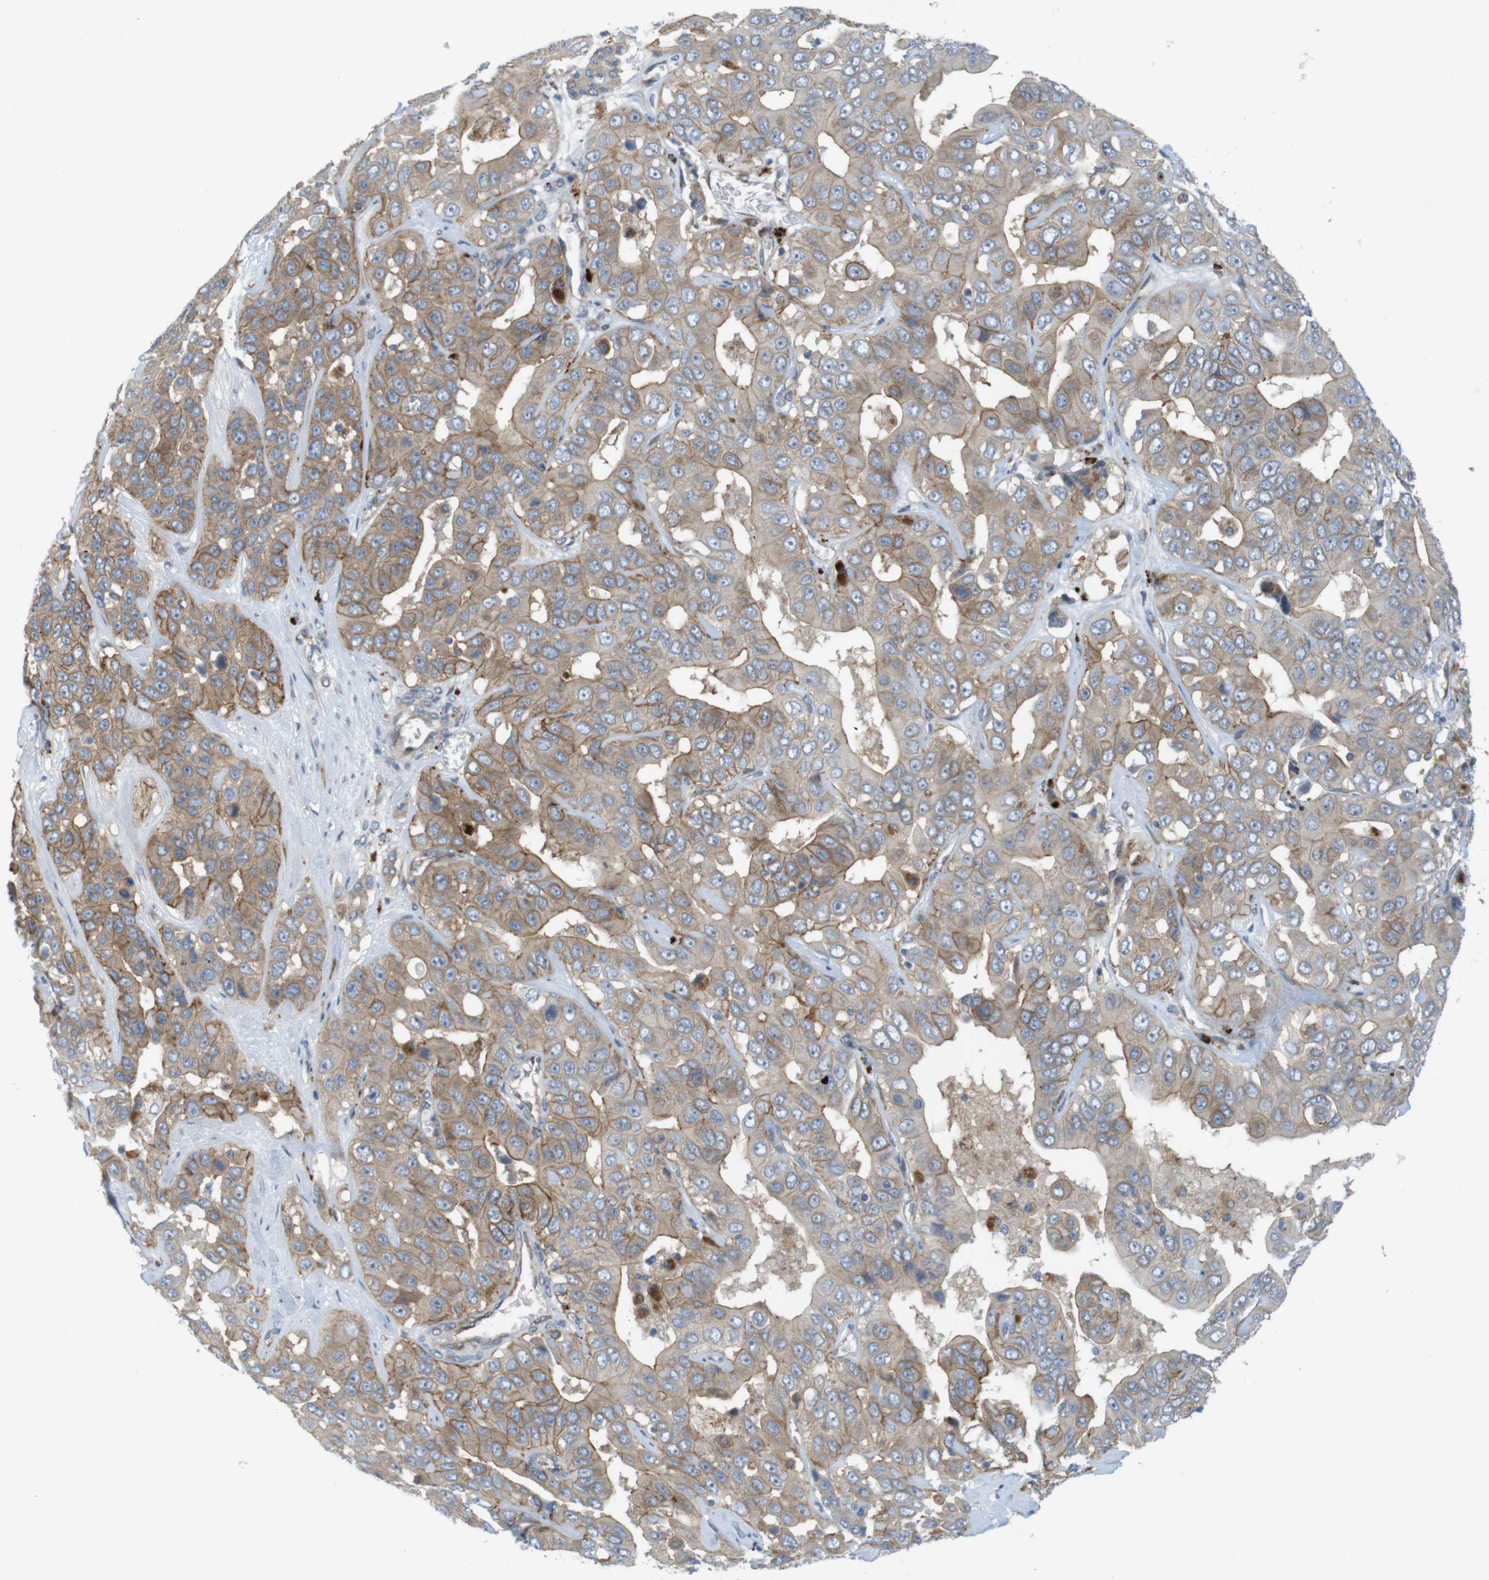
{"staining": {"intensity": "moderate", "quantity": ">75%", "location": "cytoplasmic/membranous"}, "tissue": "liver cancer", "cell_type": "Tumor cells", "image_type": "cancer", "snomed": [{"axis": "morphology", "description": "Cholangiocarcinoma"}, {"axis": "topography", "description": "Liver"}], "caption": "This image reveals immunohistochemistry (IHC) staining of human liver cholangiocarcinoma, with medium moderate cytoplasmic/membranous positivity in about >75% of tumor cells.", "gene": "GJC3", "patient": {"sex": "female", "age": 52}}